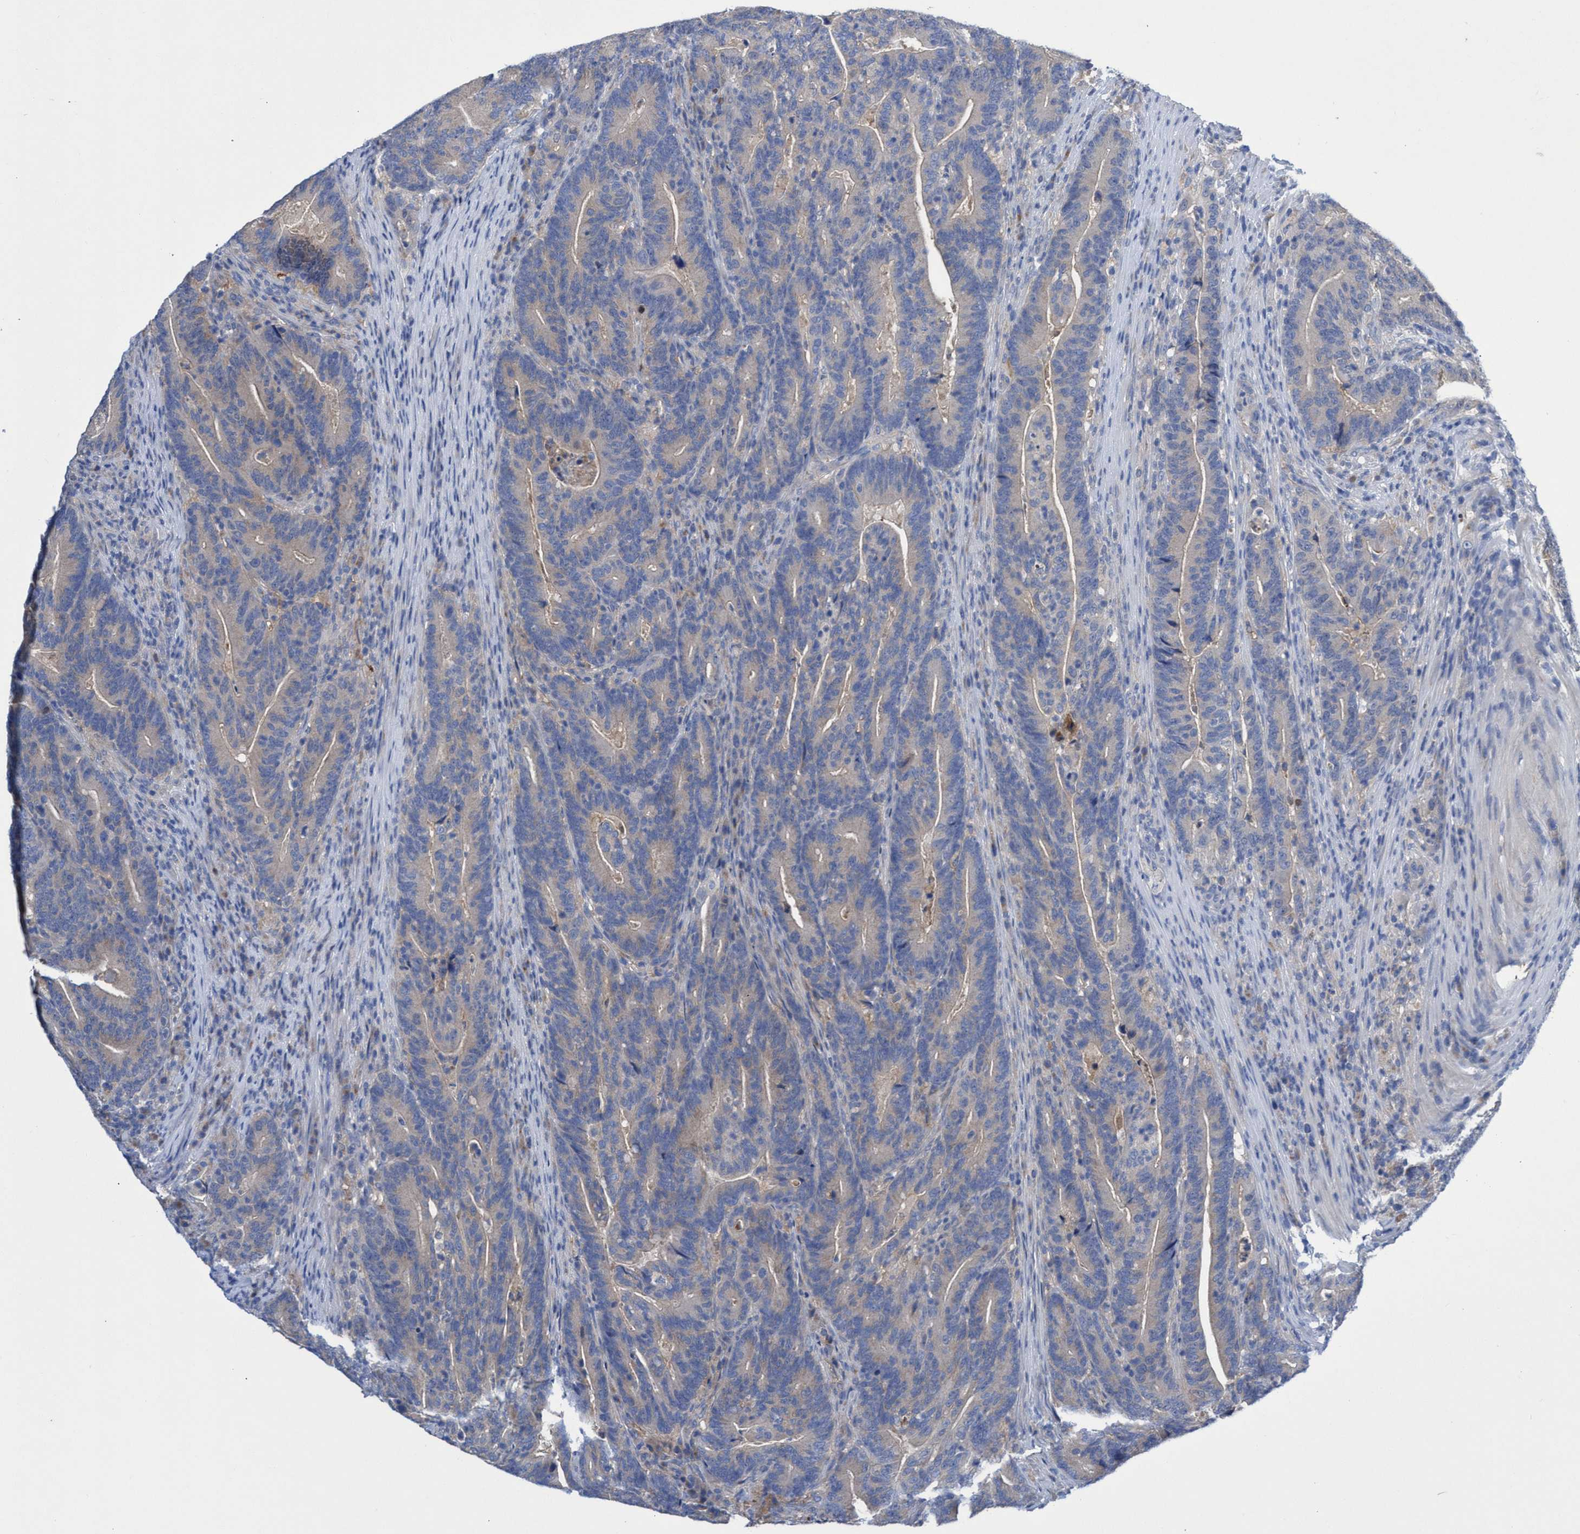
{"staining": {"intensity": "weak", "quantity": "<25%", "location": "cytoplasmic/membranous"}, "tissue": "colorectal cancer", "cell_type": "Tumor cells", "image_type": "cancer", "snomed": [{"axis": "morphology", "description": "Adenocarcinoma, NOS"}, {"axis": "topography", "description": "Colon"}], "caption": "Immunohistochemical staining of adenocarcinoma (colorectal) displays no significant expression in tumor cells.", "gene": "SVEP1", "patient": {"sex": "female", "age": 66}}